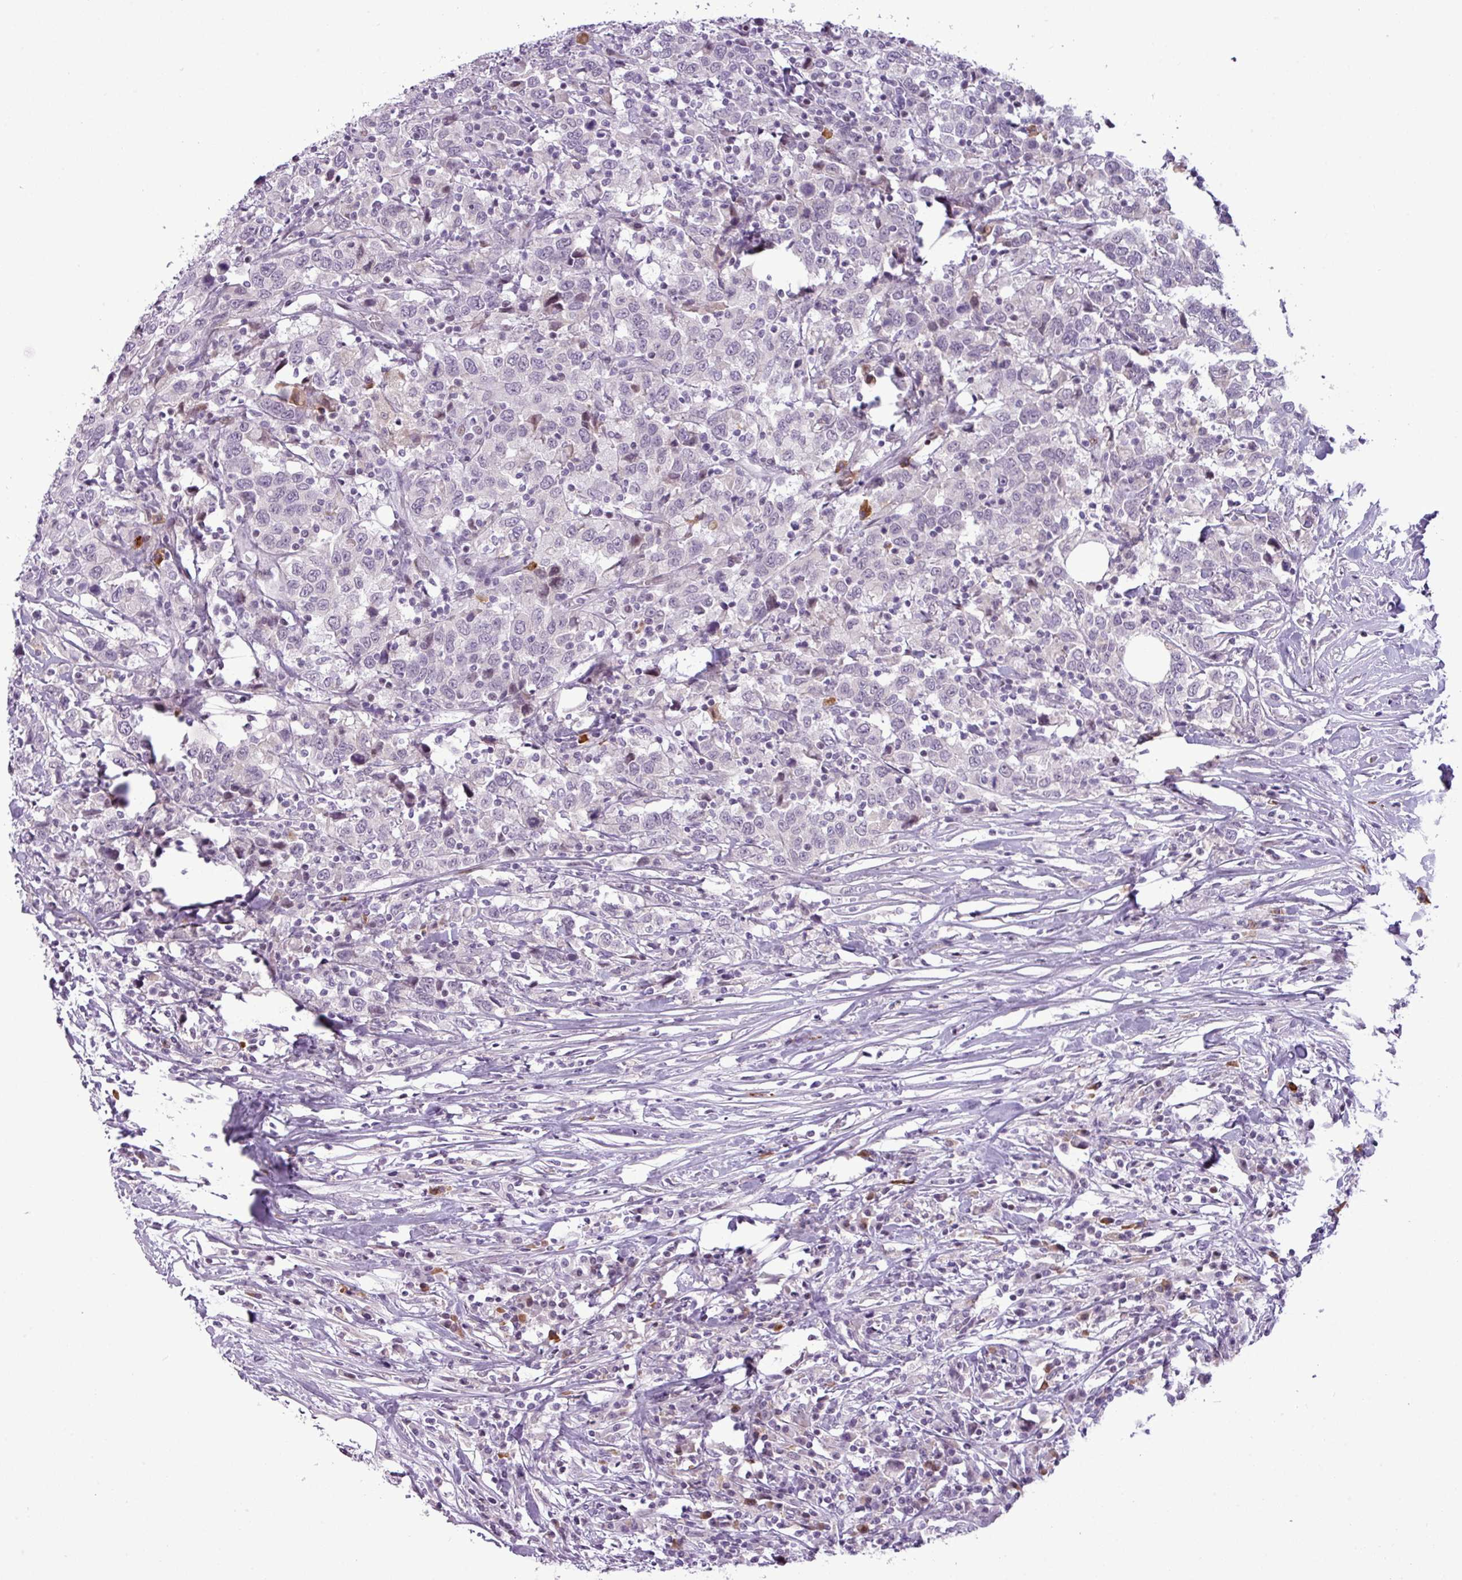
{"staining": {"intensity": "negative", "quantity": "none", "location": "none"}, "tissue": "urothelial cancer", "cell_type": "Tumor cells", "image_type": "cancer", "snomed": [{"axis": "morphology", "description": "Urothelial carcinoma, High grade"}, {"axis": "topography", "description": "Urinary bladder"}], "caption": "An image of urothelial carcinoma (high-grade) stained for a protein reveals no brown staining in tumor cells.", "gene": "SLC66A2", "patient": {"sex": "male", "age": 61}}